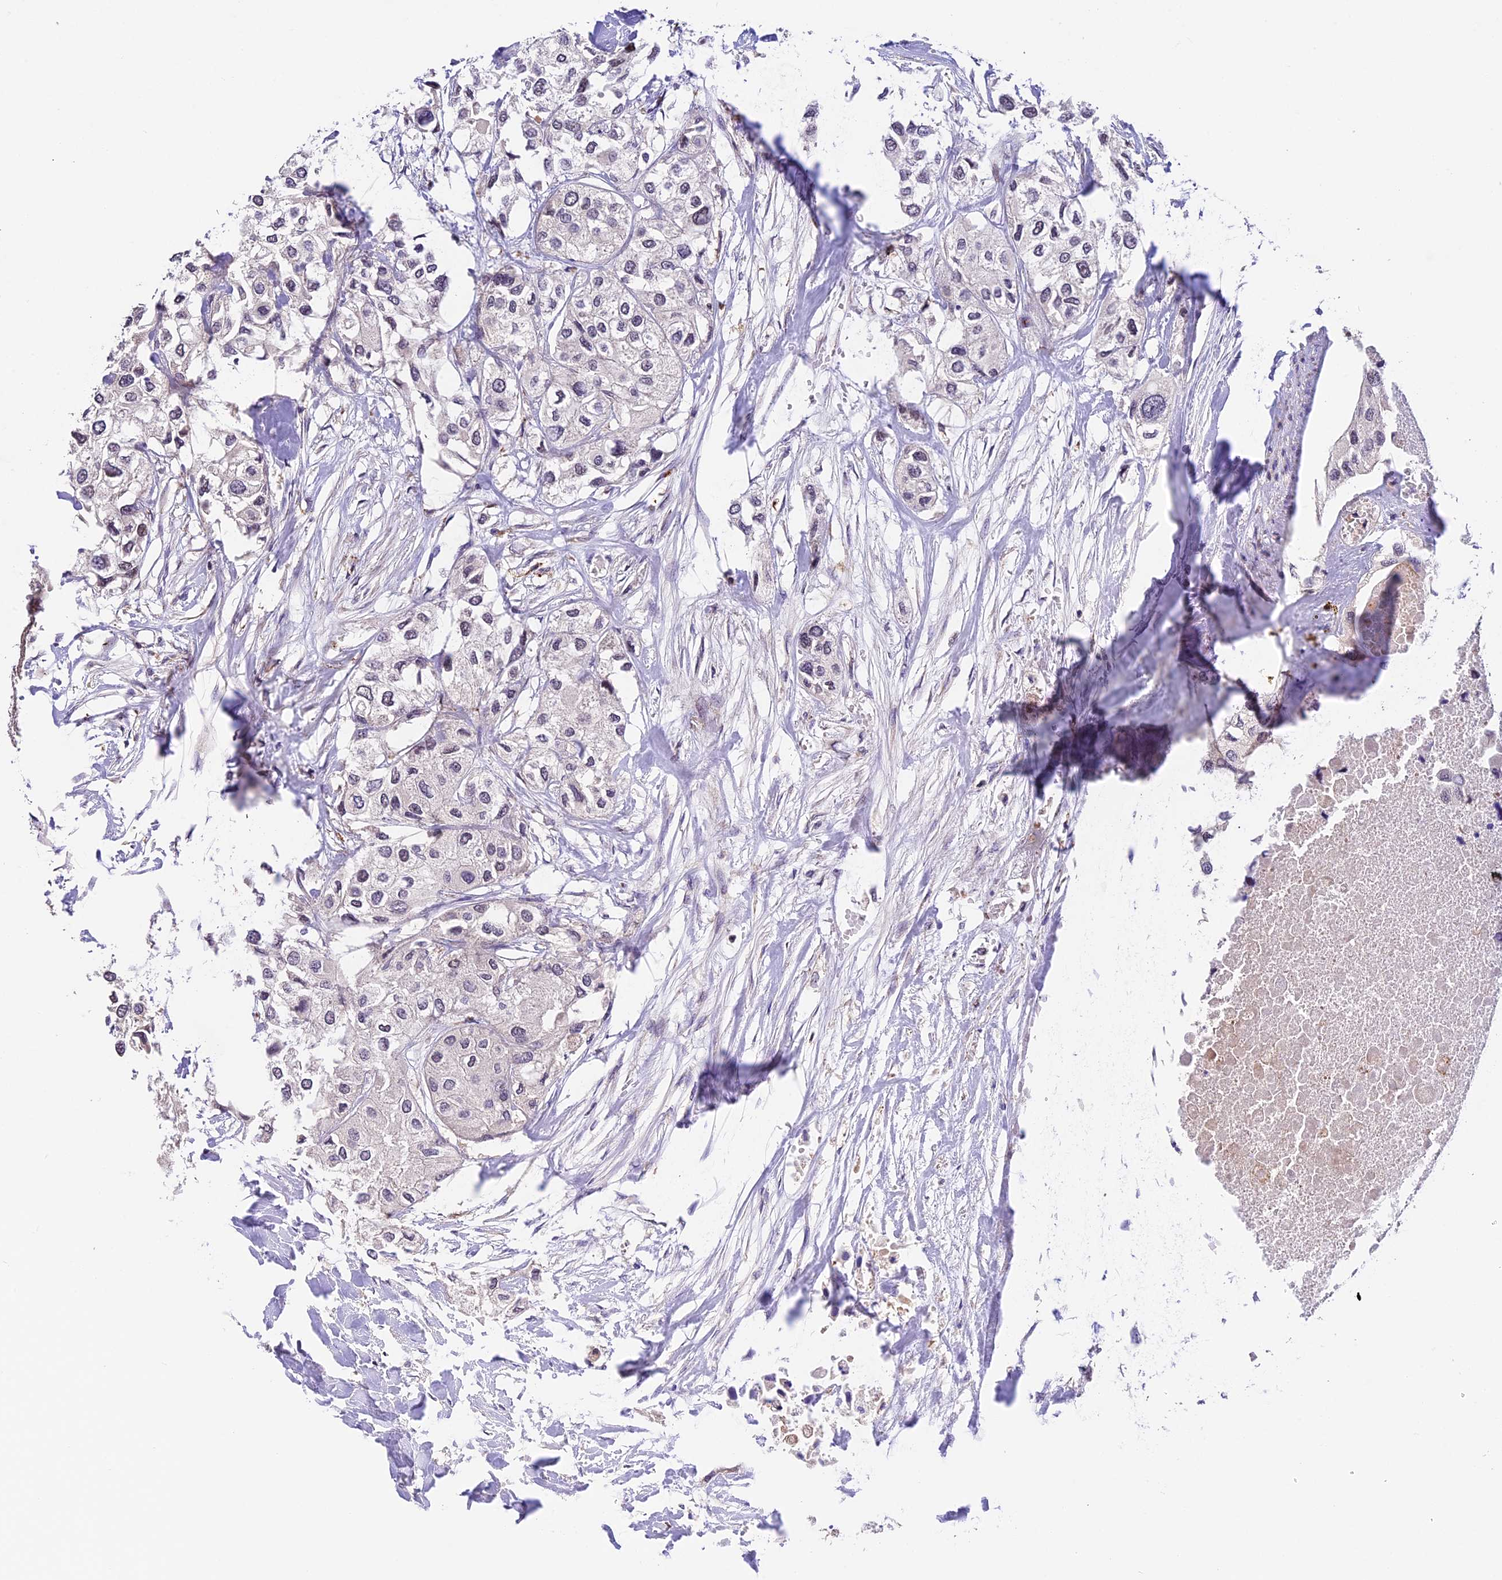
{"staining": {"intensity": "negative", "quantity": "none", "location": "none"}, "tissue": "urothelial cancer", "cell_type": "Tumor cells", "image_type": "cancer", "snomed": [{"axis": "morphology", "description": "Urothelial carcinoma, High grade"}, {"axis": "topography", "description": "Urinary bladder"}], "caption": "Immunohistochemistry (IHC) histopathology image of human urothelial carcinoma (high-grade) stained for a protein (brown), which reveals no expression in tumor cells. (Immunohistochemistry, brightfield microscopy, high magnification).", "gene": "FBXO45", "patient": {"sex": "male", "age": 64}}